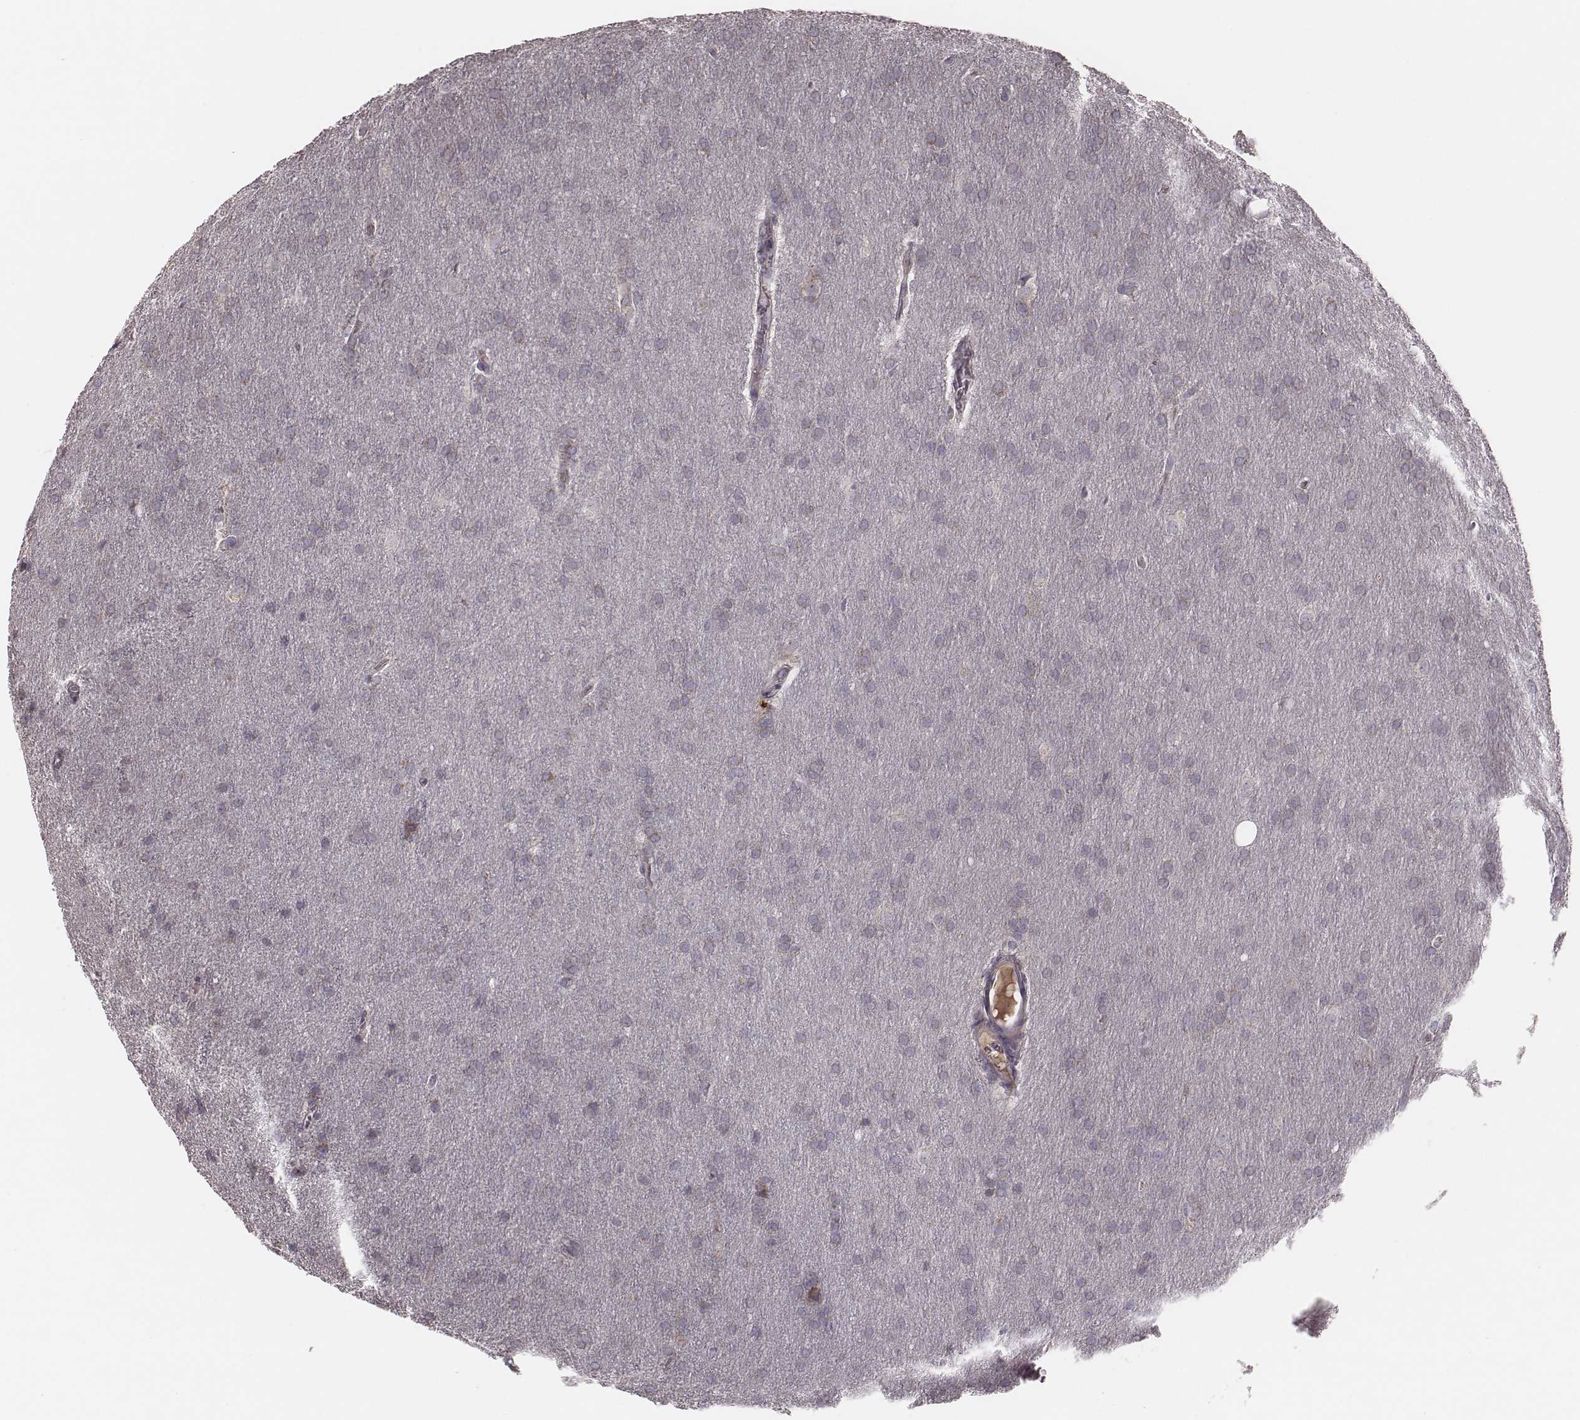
{"staining": {"intensity": "weak", "quantity": "<25%", "location": "cytoplasmic/membranous"}, "tissue": "glioma", "cell_type": "Tumor cells", "image_type": "cancer", "snomed": [{"axis": "morphology", "description": "Glioma, malignant, Low grade"}, {"axis": "topography", "description": "Brain"}], "caption": "Tumor cells are negative for brown protein staining in glioma. (DAB (3,3'-diaminobenzidine) immunohistochemistry (IHC) visualized using brightfield microscopy, high magnification).", "gene": "MRPS27", "patient": {"sex": "female", "age": 32}}